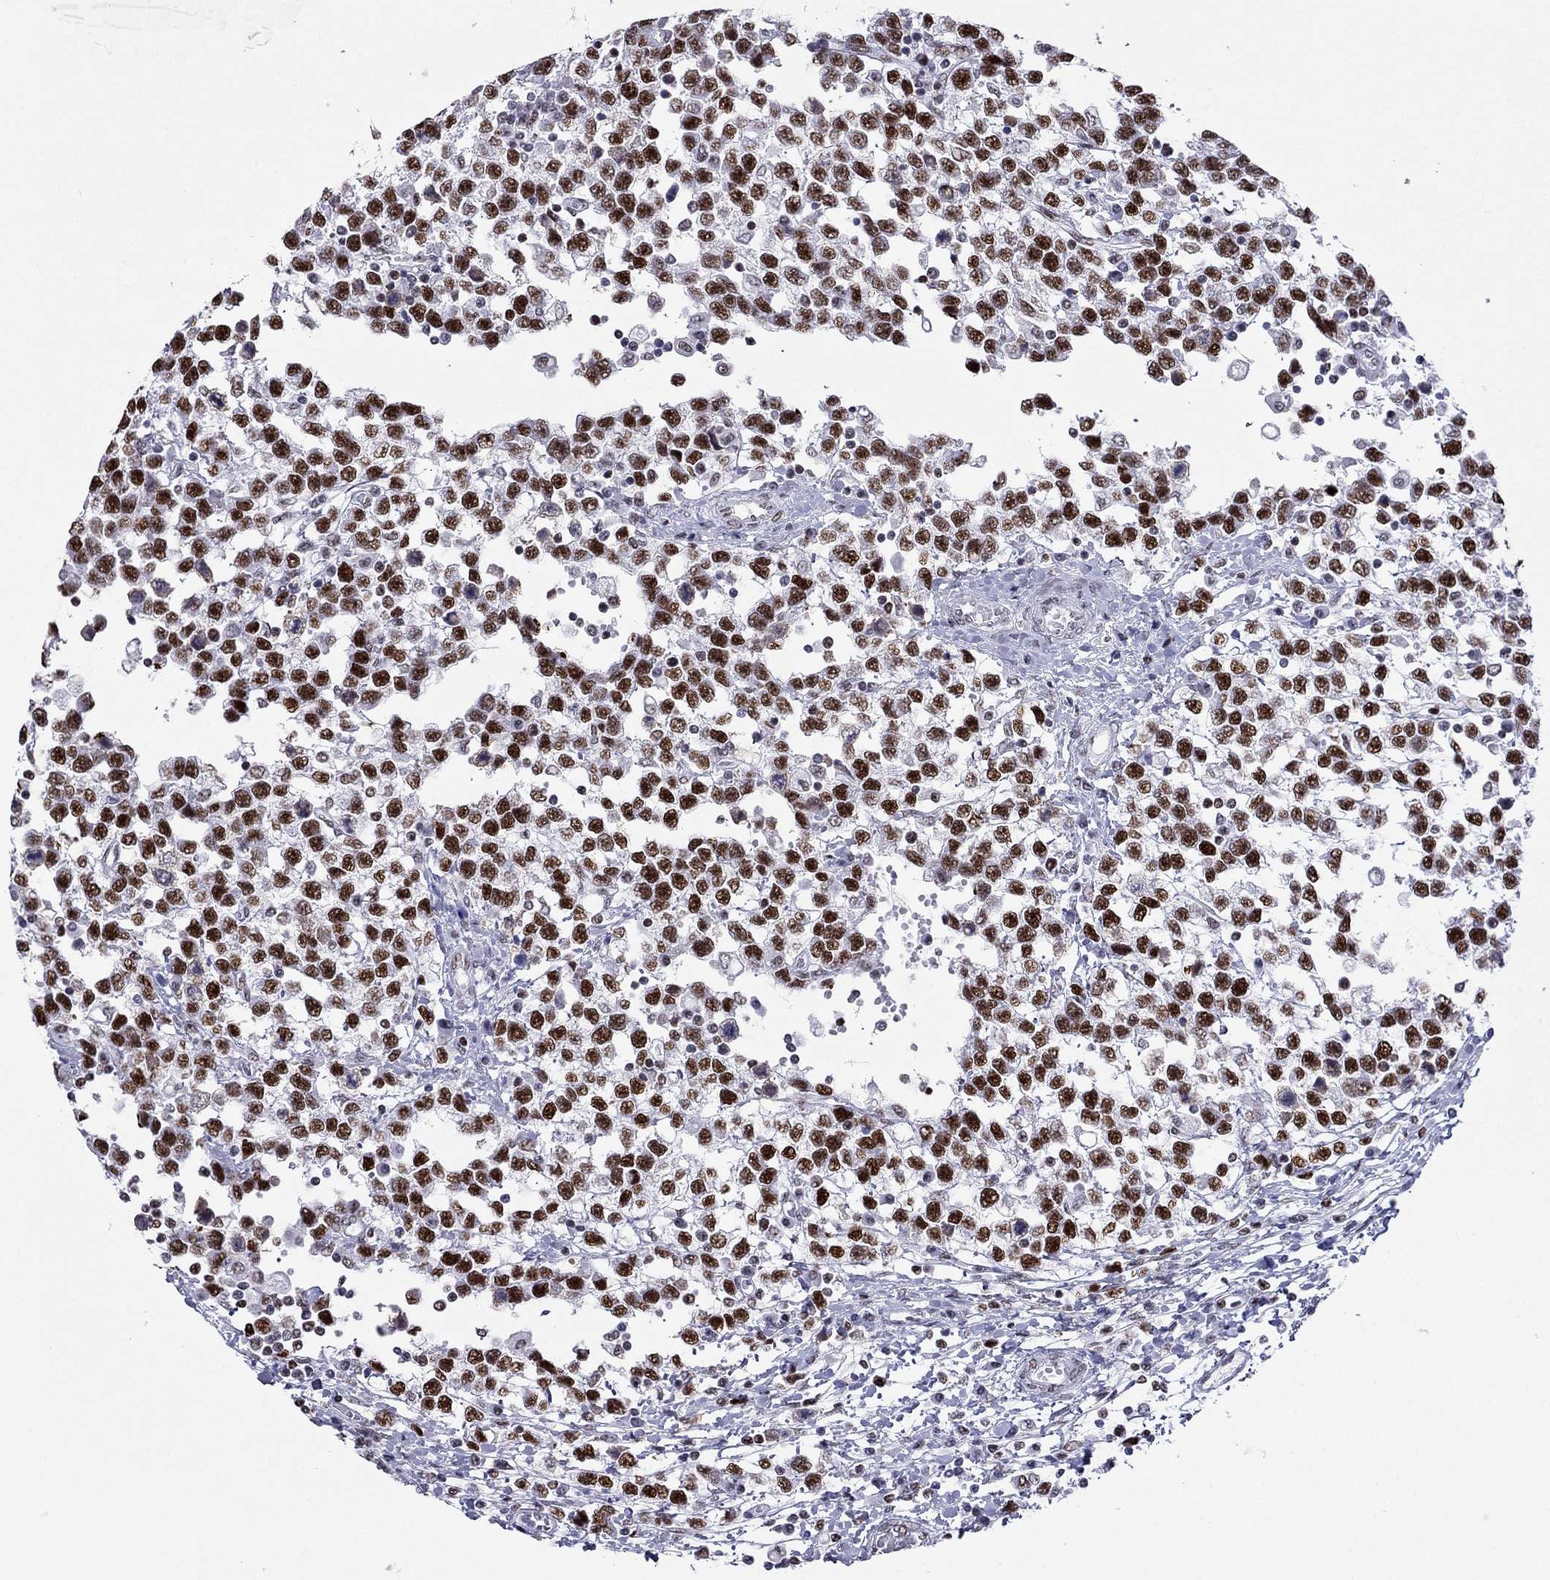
{"staining": {"intensity": "strong", "quantity": ">75%", "location": "nuclear"}, "tissue": "testis cancer", "cell_type": "Tumor cells", "image_type": "cancer", "snomed": [{"axis": "morphology", "description": "Seminoma, NOS"}, {"axis": "topography", "description": "Testis"}], "caption": "Protein expression analysis of seminoma (testis) demonstrates strong nuclear expression in about >75% of tumor cells.", "gene": "PPM1G", "patient": {"sex": "male", "age": 34}}